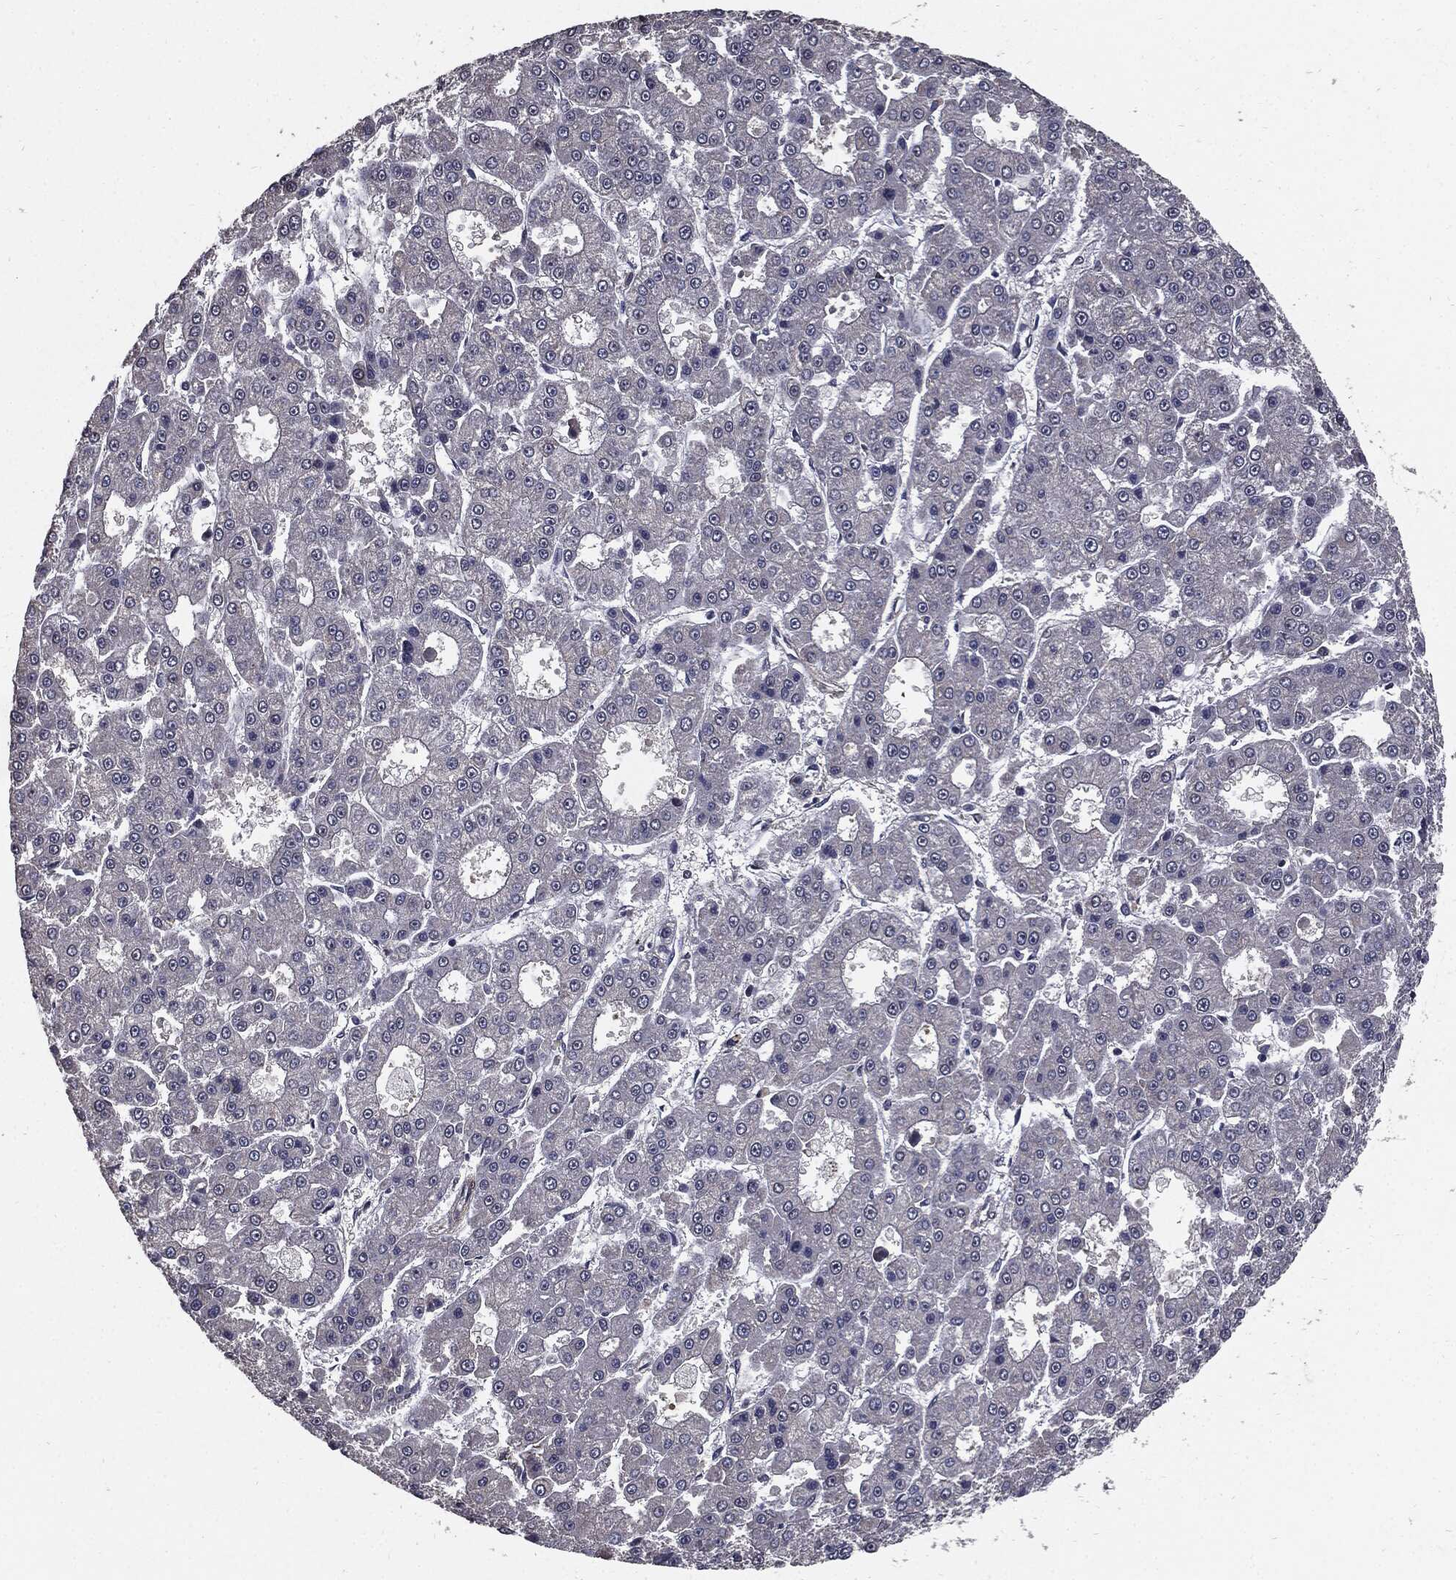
{"staining": {"intensity": "negative", "quantity": "none", "location": "none"}, "tissue": "liver cancer", "cell_type": "Tumor cells", "image_type": "cancer", "snomed": [{"axis": "morphology", "description": "Carcinoma, Hepatocellular, NOS"}, {"axis": "topography", "description": "Liver"}], "caption": "The image exhibits no significant staining in tumor cells of hepatocellular carcinoma (liver).", "gene": "PTPA", "patient": {"sex": "male", "age": 70}}